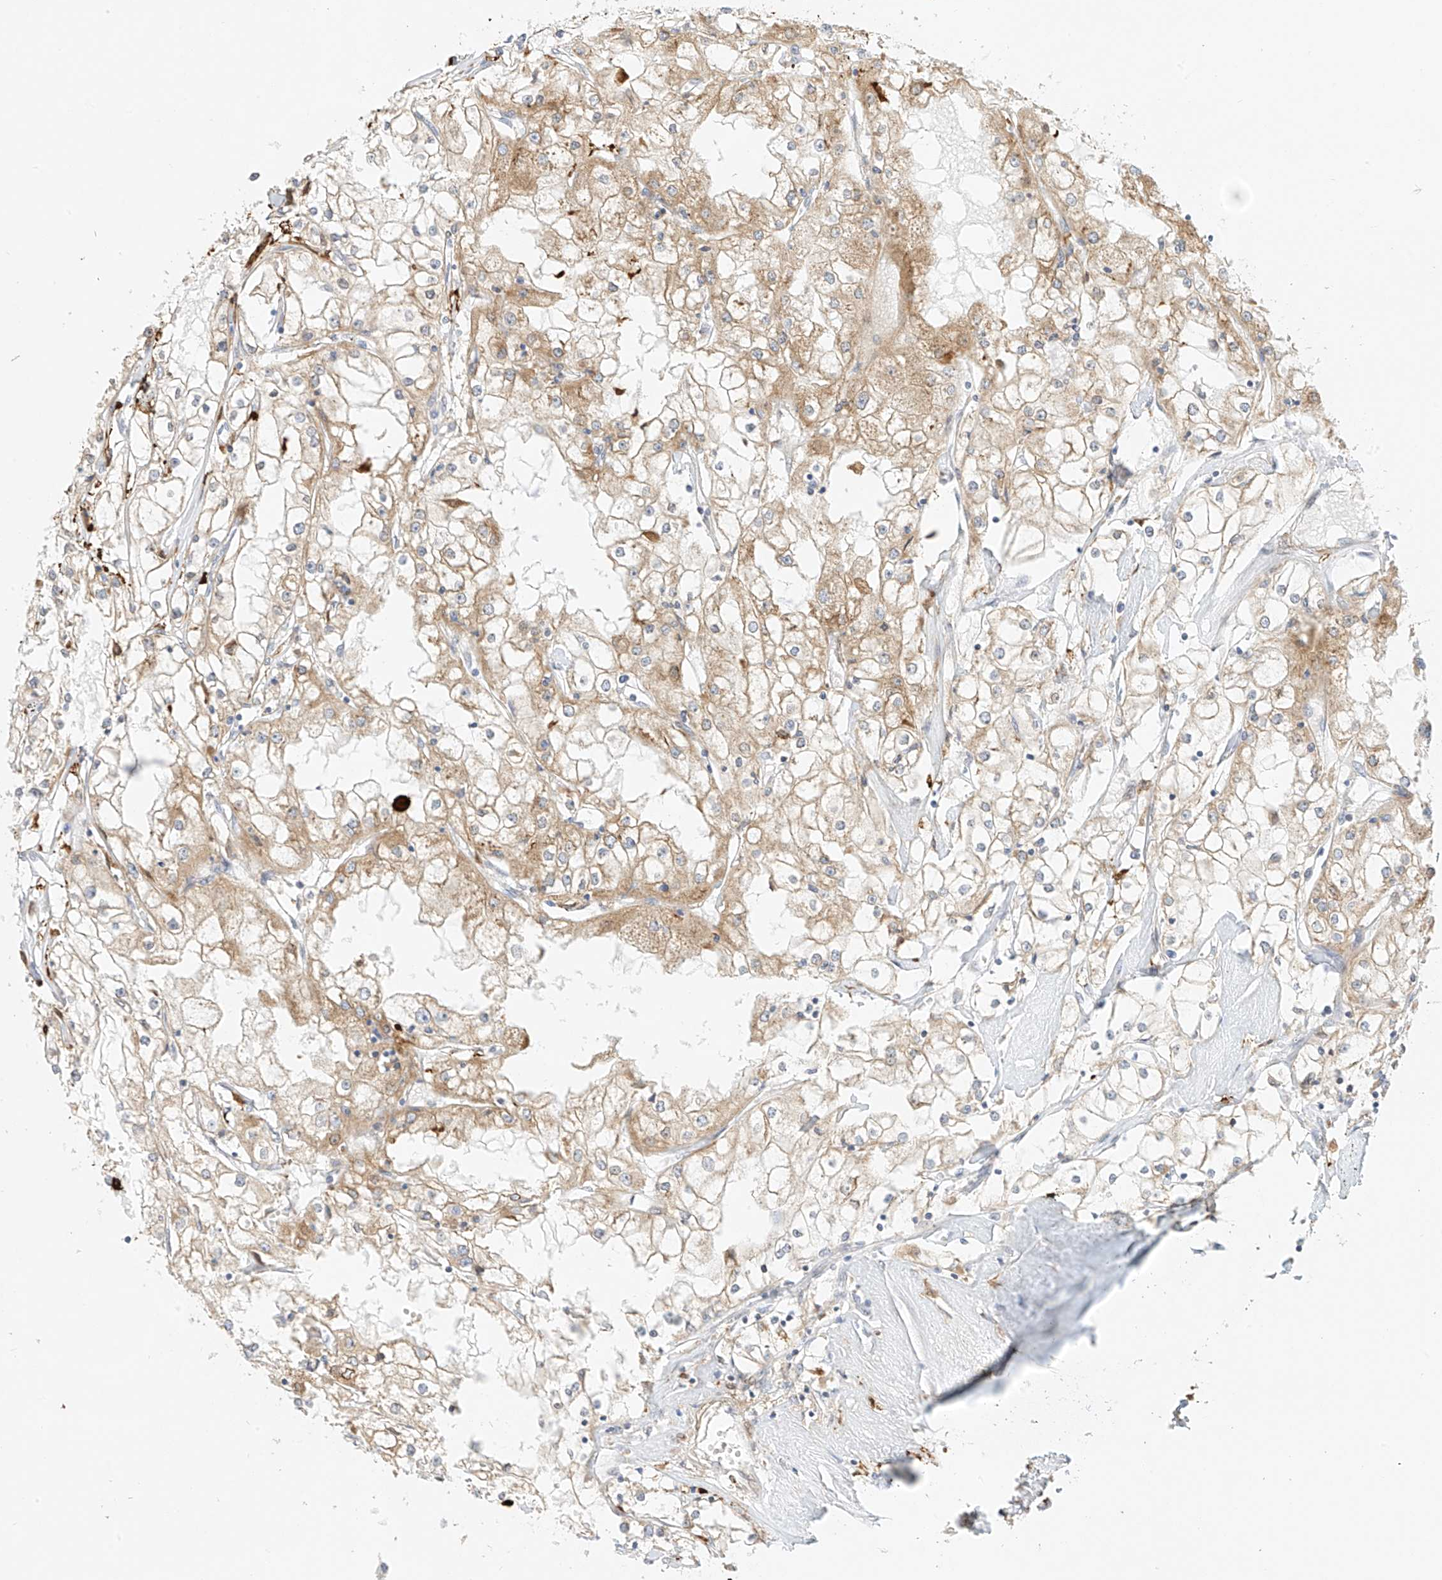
{"staining": {"intensity": "moderate", "quantity": "25%-75%", "location": "cytoplasmic/membranous"}, "tissue": "renal cancer", "cell_type": "Tumor cells", "image_type": "cancer", "snomed": [{"axis": "morphology", "description": "Adenocarcinoma, NOS"}, {"axis": "topography", "description": "Kidney"}], "caption": "Human renal cancer stained with a protein marker reveals moderate staining in tumor cells.", "gene": "PCYOX1", "patient": {"sex": "male", "age": 56}}